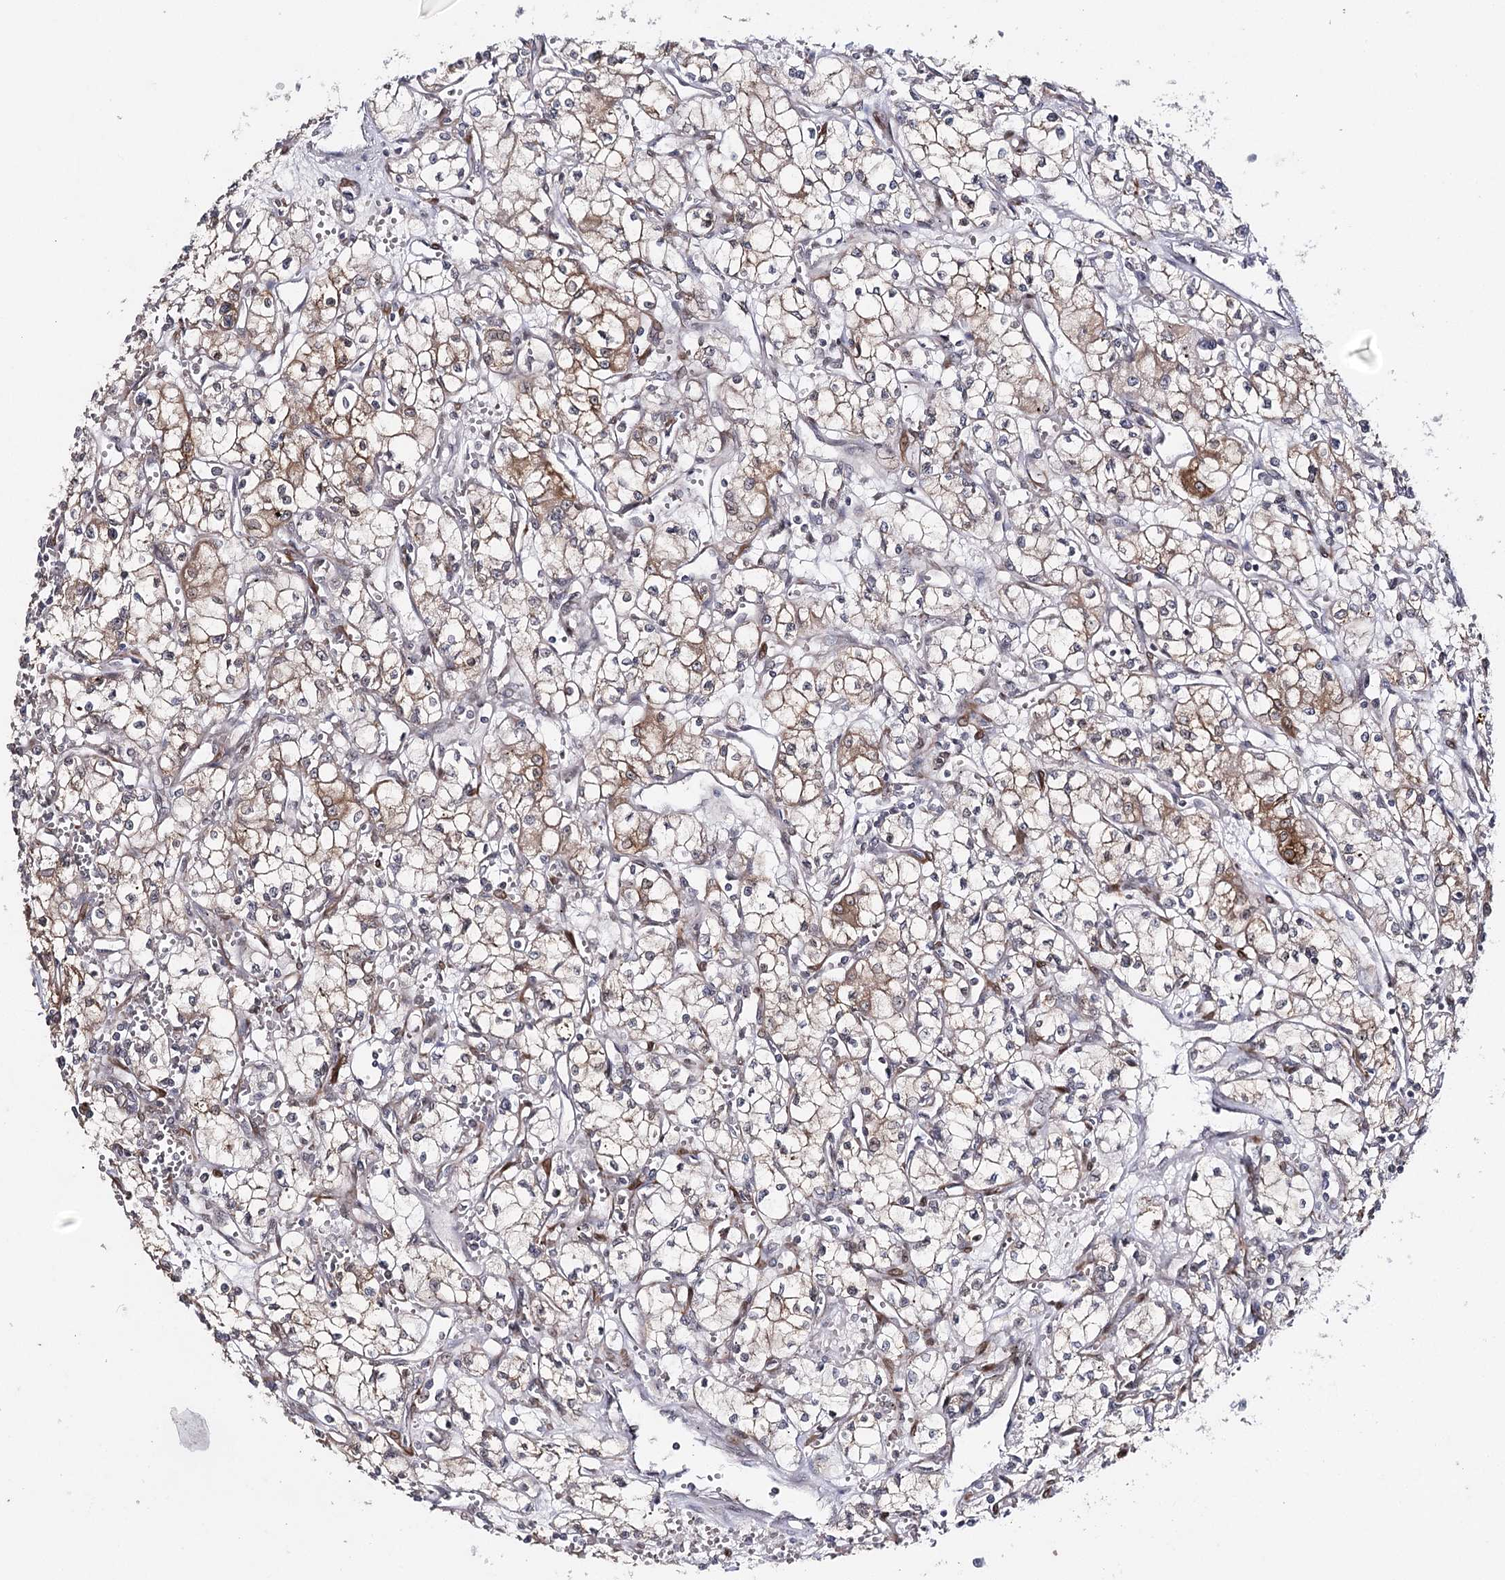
{"staining": {"intensity": "moderate", "quantity": "<25%", "location": "cytoplasmic/membranous"}, "tissue": "renal cancer", "cell_type": "Tumor cells", "image_type": "cancer", "snomed": [{"axis": "morphology", "description": "Adenocarcinoma, NOS"}, {"axis": "topography", "description": "Kidney"}], "caption": "Renal adenocarcinoma stained with immunohistochemistry displays moderate cytoplasmic/membranous positivity in about <25% of tumor cells.", "gene": "HSD11B2", "patient": {"sex": "male", "age": 59}}